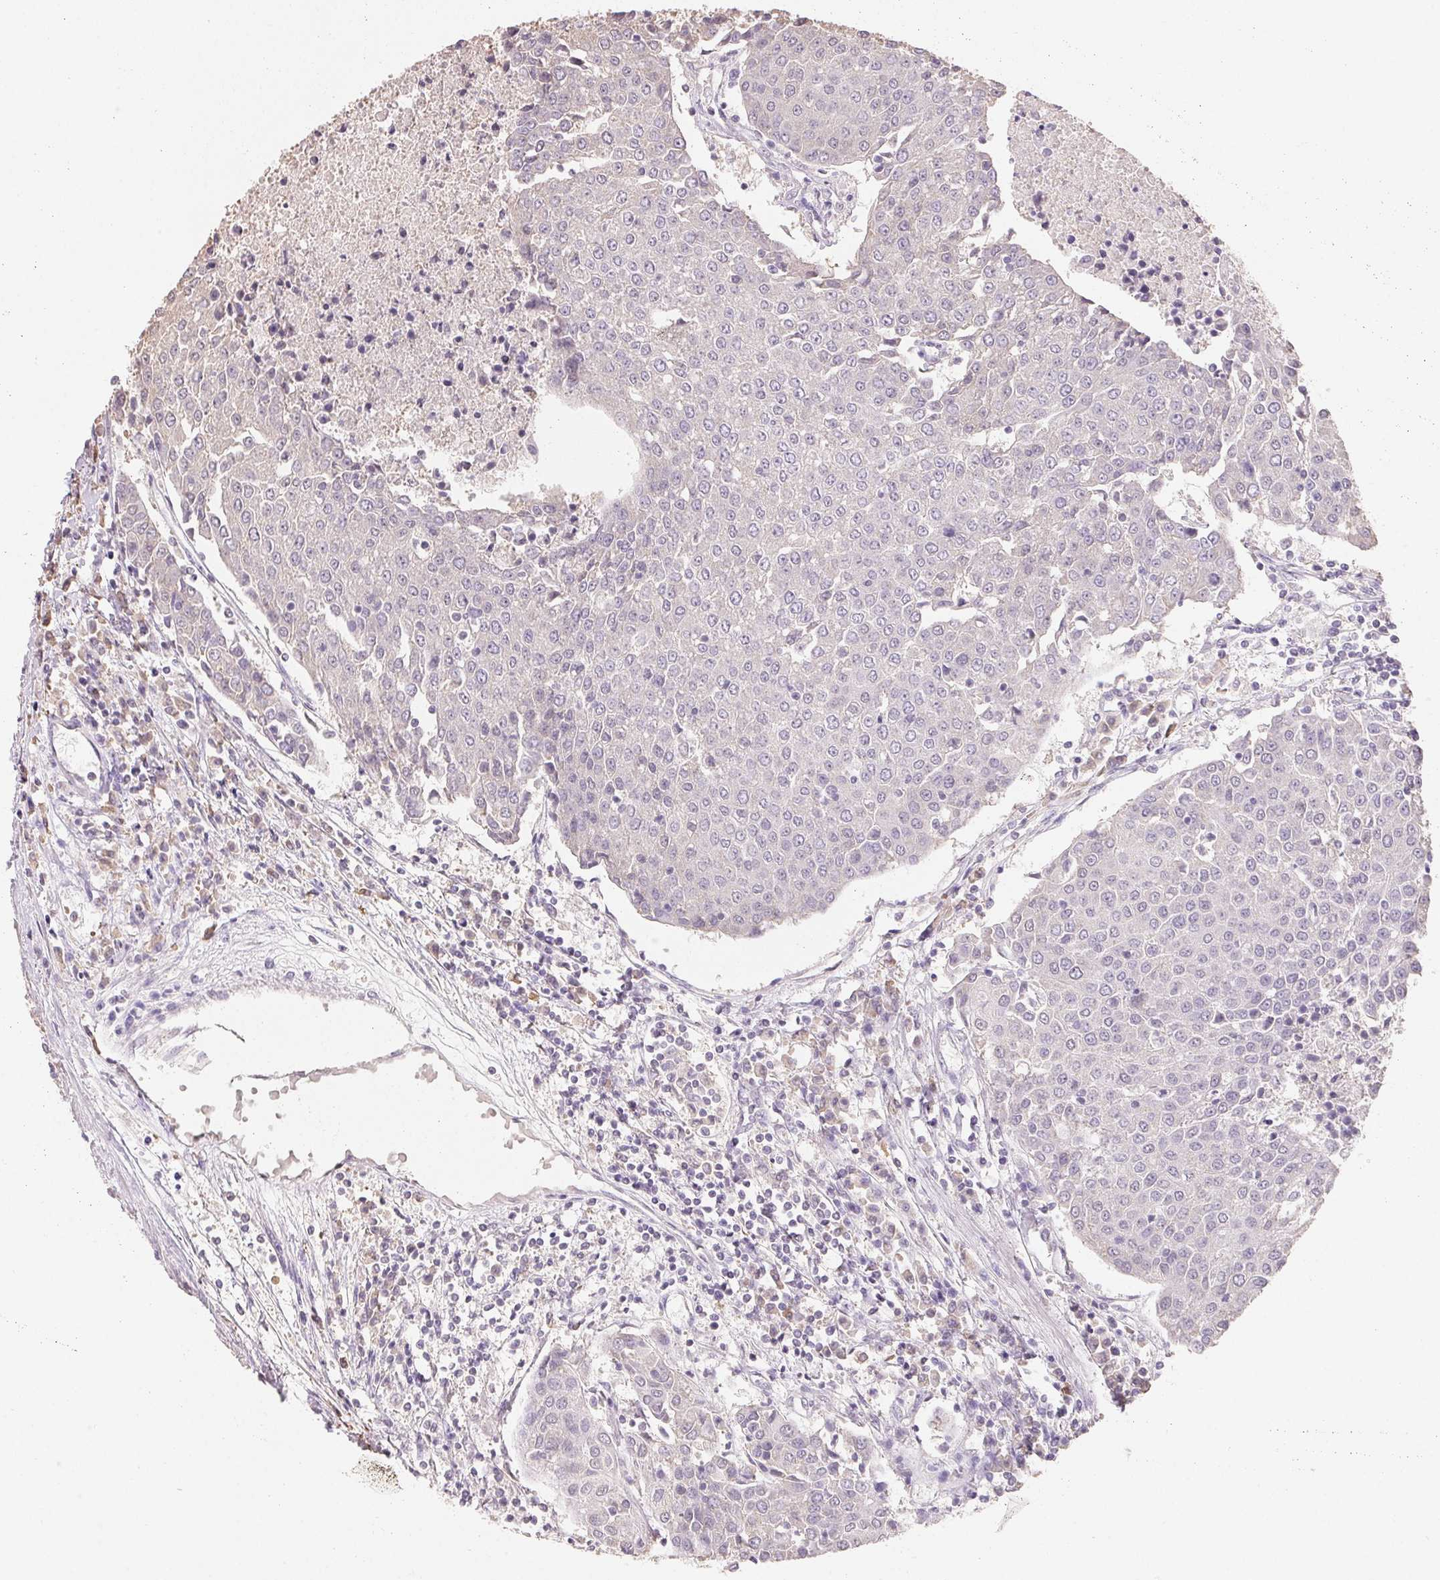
{"staining": {"intensity": "negative", "quantity": "none", "location": "none"}, "tissue": "urothelial cancer", "cell_type": "Tumor cells", "image_type": "cancer", "snomed": [{"axis": "morphology", "description": "Urothelial carcinoma, High grade"}, {"axis": "topography", "description": "Urinary bladder"}], "caption": "This is a micrograph of immunohistochemistry staining of urothelial cancer, which shows no expression in tumor cells. Nuclei are stained in blue.", "gene": "MAP7D2", "patient": {"sex": "female", "age": 85}}